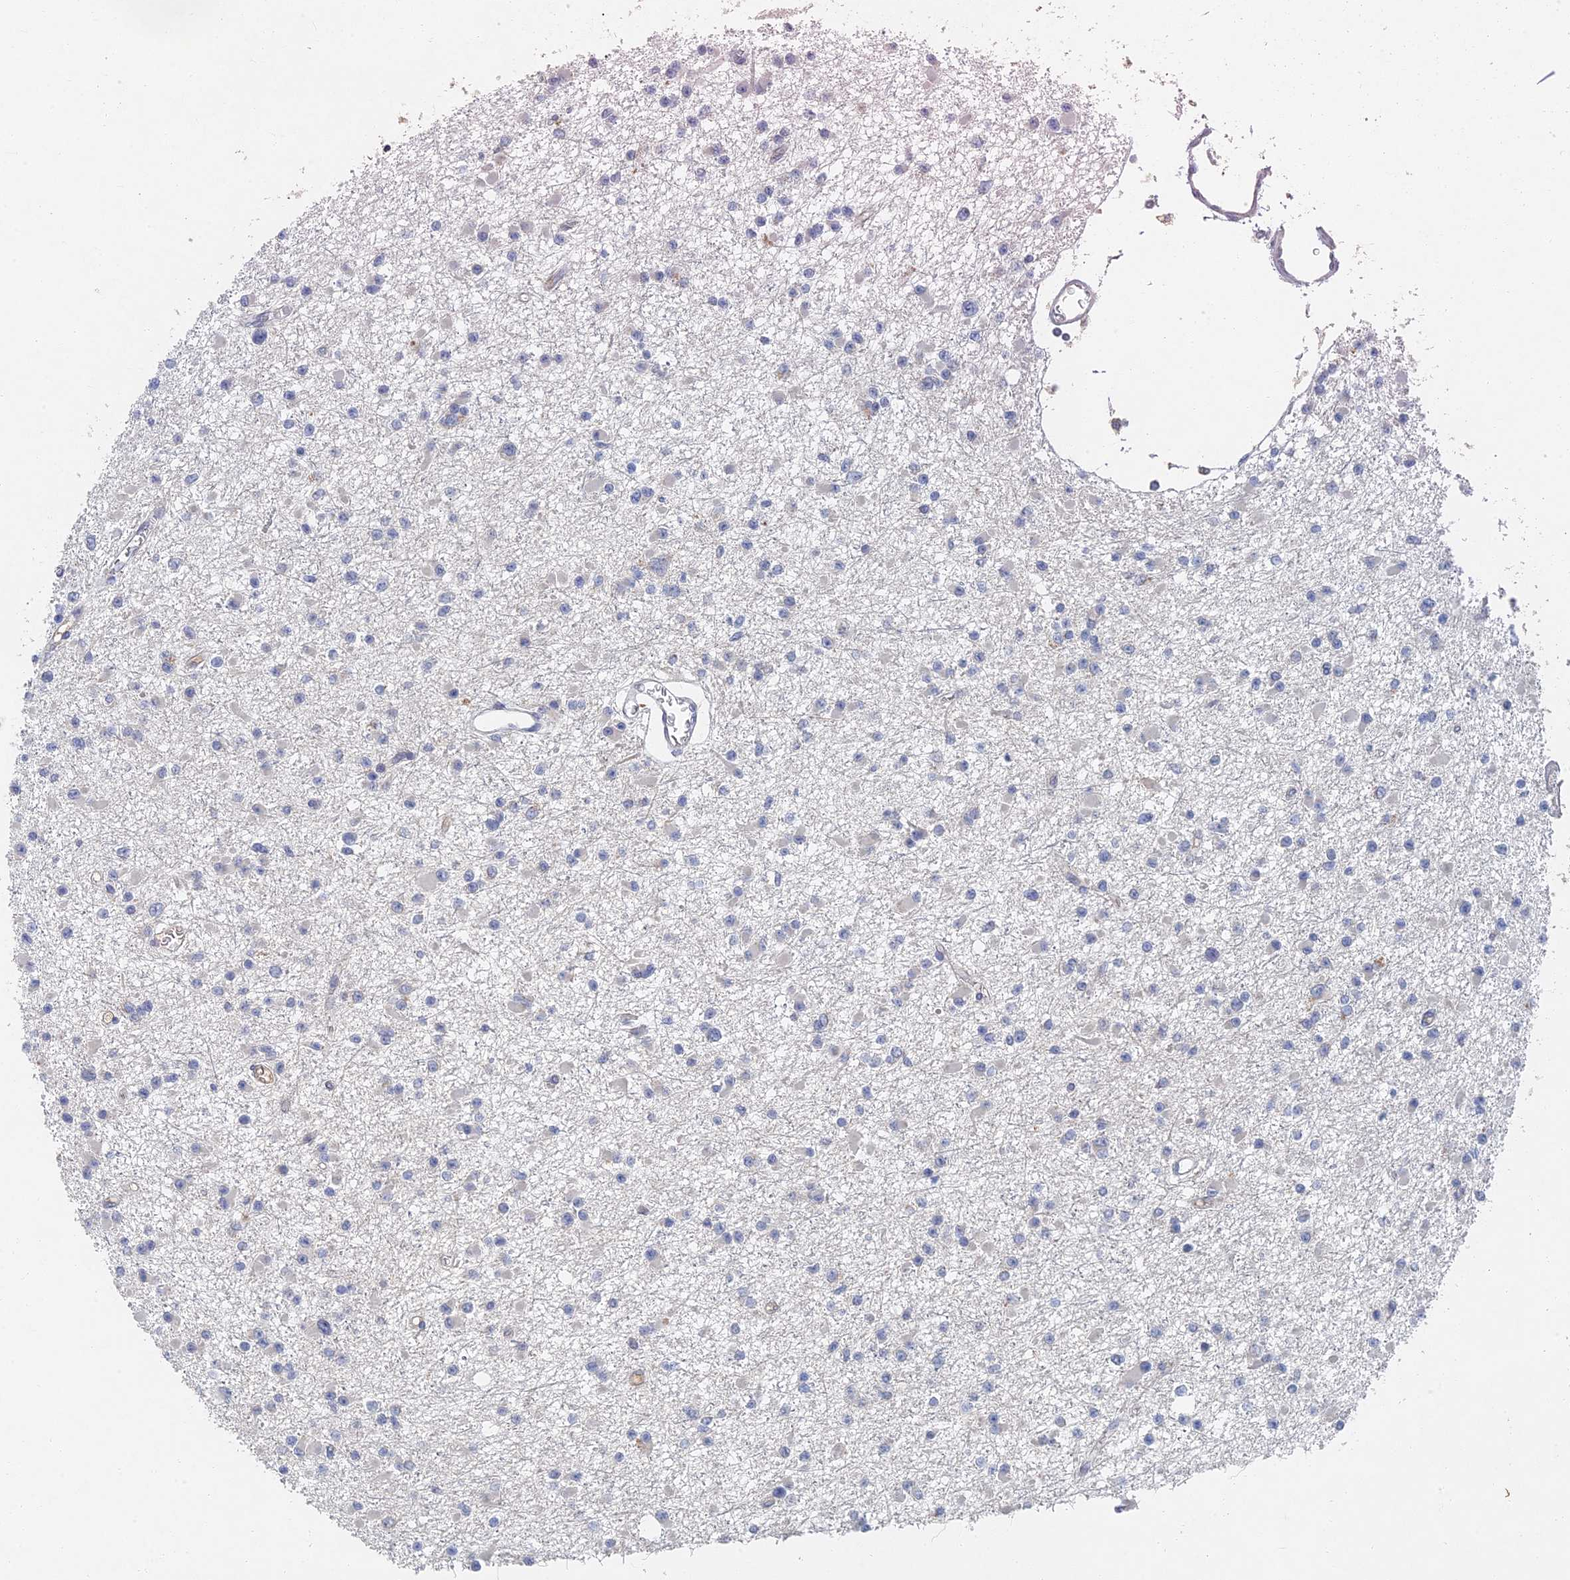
{"staining": {"intensity": "negative", "quantity": "none", "location": "none"}, "tissue": "glioma", "cell_type": "Tumor cells", "image_type": "cancer", "snomed": [{"axis": "morphology", "description": "Glioma, malignant, Low grade"}, {"axis": "topography", "description": "Brain"}], "caption": "Human malignant low-grade glioma stained for a protein using immunohistochemistry shows no positivity in tumor cells.", "gene": "GNA15", "patient": {"sex": "female", "age": 22}}